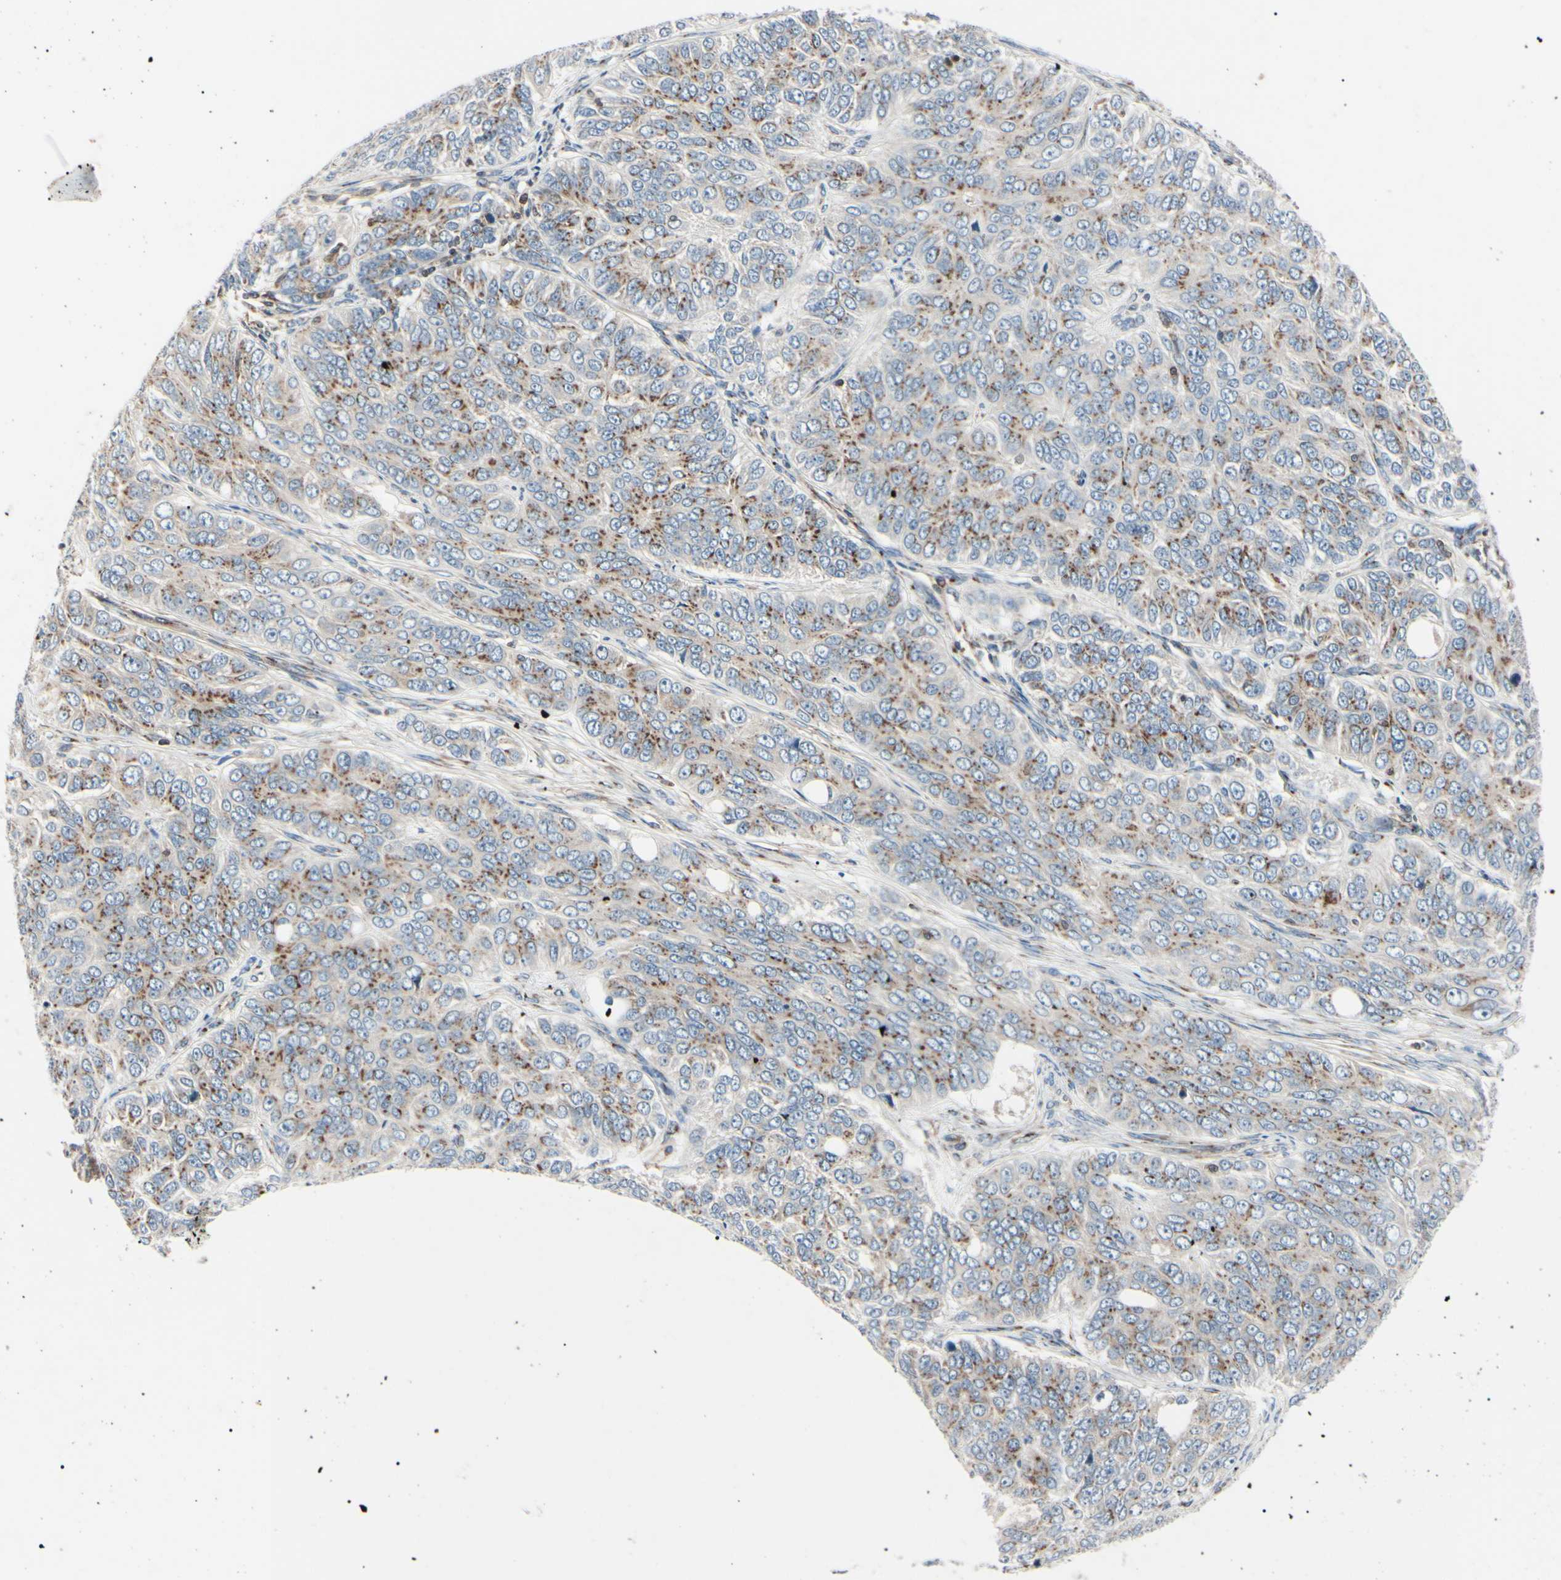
{"staining": {"intensity": "moderate", "quantity": ">75%", "location": "cytoplasmic/membranous"}, "tissue": "ovarian cancer", "cell_type": "Tumor cells", "image_type": "cancer", "snomed": [{"axis": "morphology", "description": "Carcinoma, endometroid"}, {"axis": "topography", "description": "Ovary"}], "caption": "Immunohistochemical staining of ovarian cancer displays medium levels of moderate cytoplasmic/membranous protein expression in approximately >75% of tumor cells.", "gene": "MAPRE1", "patient": {"sex": "female", "age": 51}}